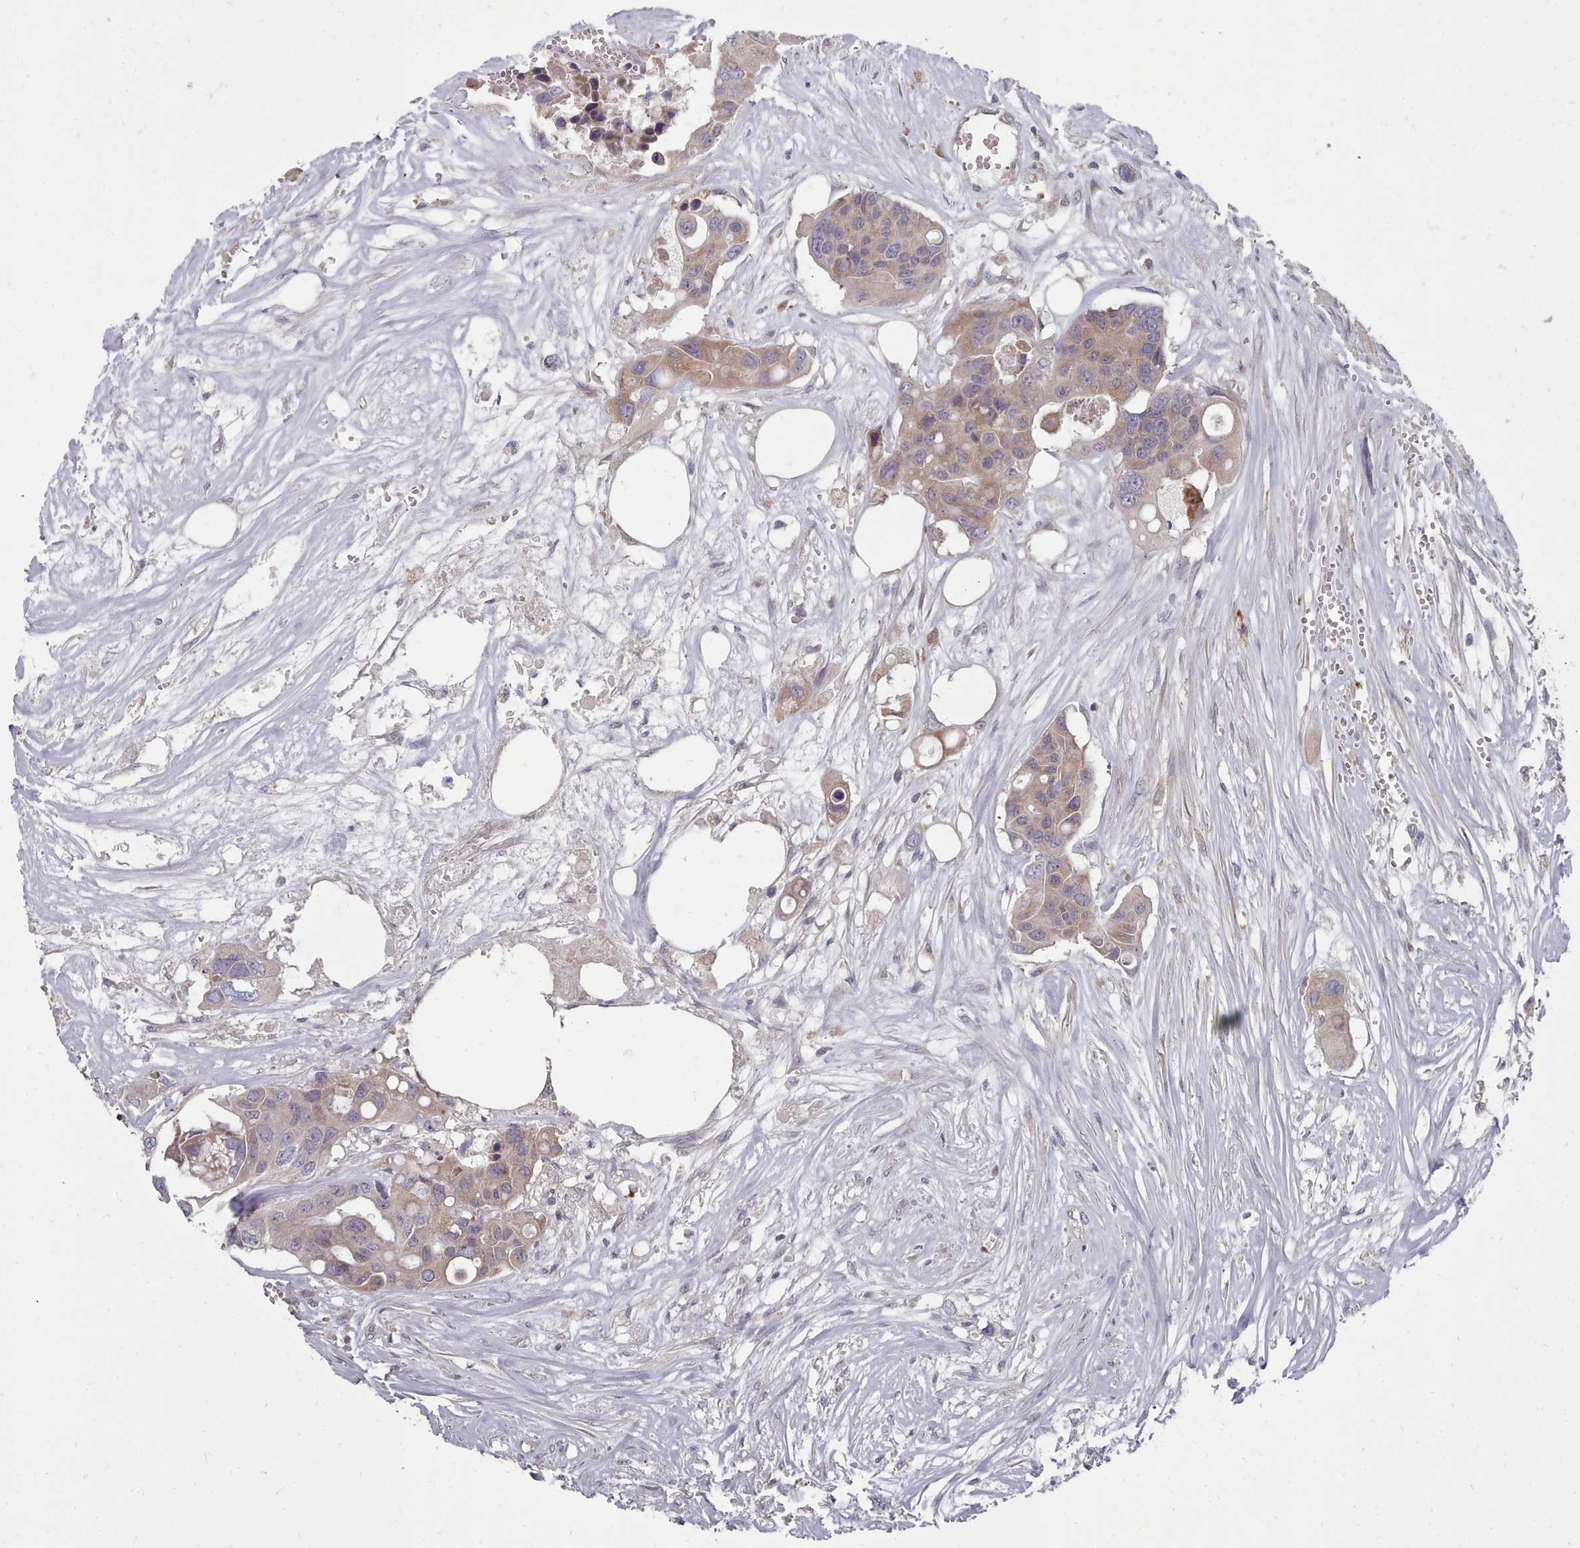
{"staining": {"intensity": "weak", "quantity": ">75%", "location": "cytoplasmic/membranous"}, "tissue": "colorectal cancer", "cell_type": "Tumor cells", "image_type": "cancer", "snomed": [{"axis": "morphology", "description": "Adenocarcinoma, NOS"}, {"axis": "topography", "description": "Colon"}], "caption": "IHC image of neoplastic tissue: human adenocarcinoma (colorectal) stained using immunohistochemistry (IHC) displays low levels of weak protein expression localized specifically in the cytoplasmic/membranous of tumor cells, appearing as a cytoplasmic/membranous brown color.", "gene": "ACKR3", "patient": {"sex": "male", "age": 77}}